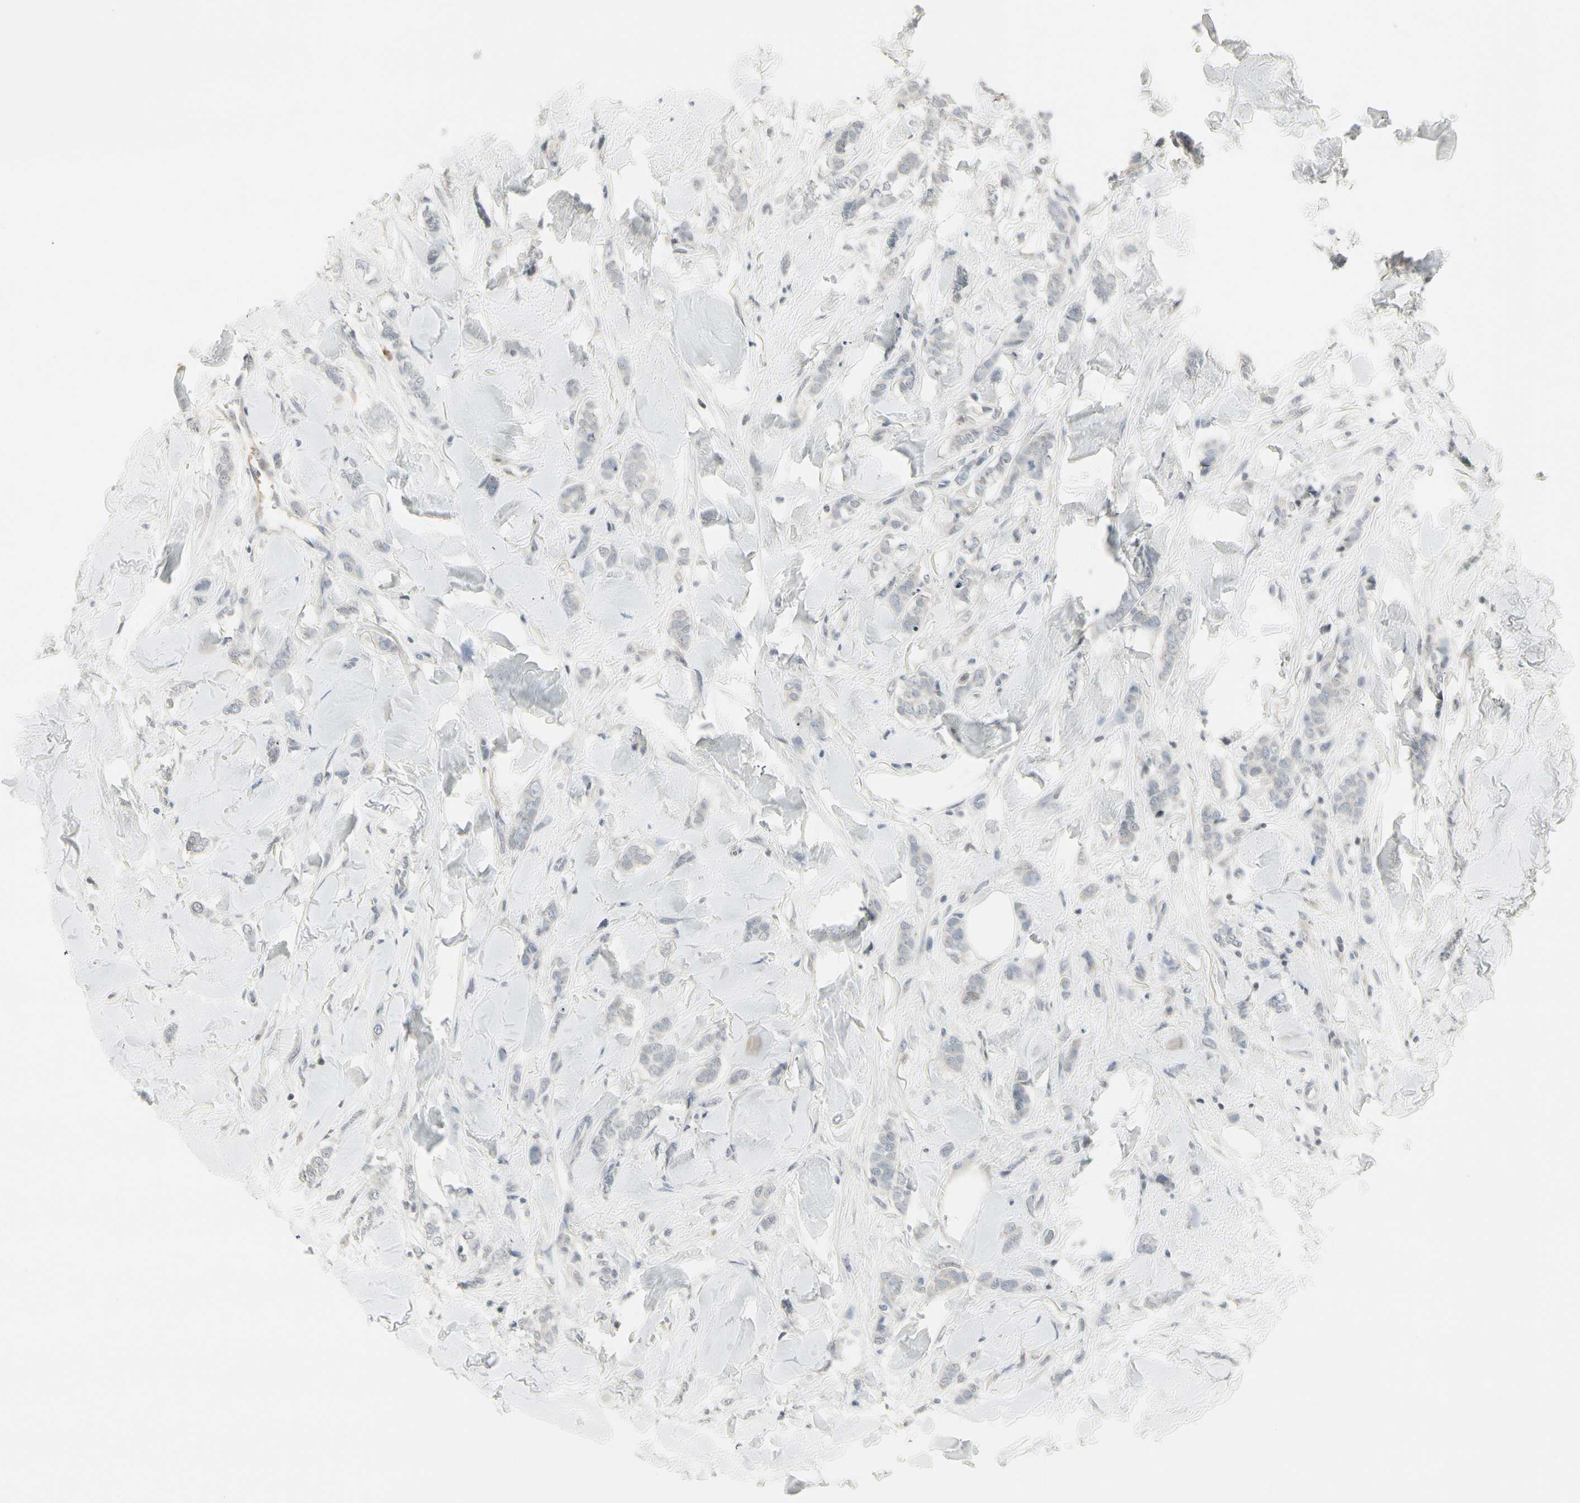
{"staining": {"intensity": "negative", "quantity": "none", "location": "none"}, "tissue": "breast cancer", "cell_type": "Tumor cells", "image_type": "cancer", "snomed": [{"axis": "morphology", "description": "Lobular carcinoma"}, {"axis": "topography", "description": "Skin"}, {"axis": "topography", "description": "Breast"}], "caption": "There is no significant positivity in tumor cells of lobular carcinoma (breast).", "gene": "DMPK", "patient": {"sex": "female", "age": 46}}